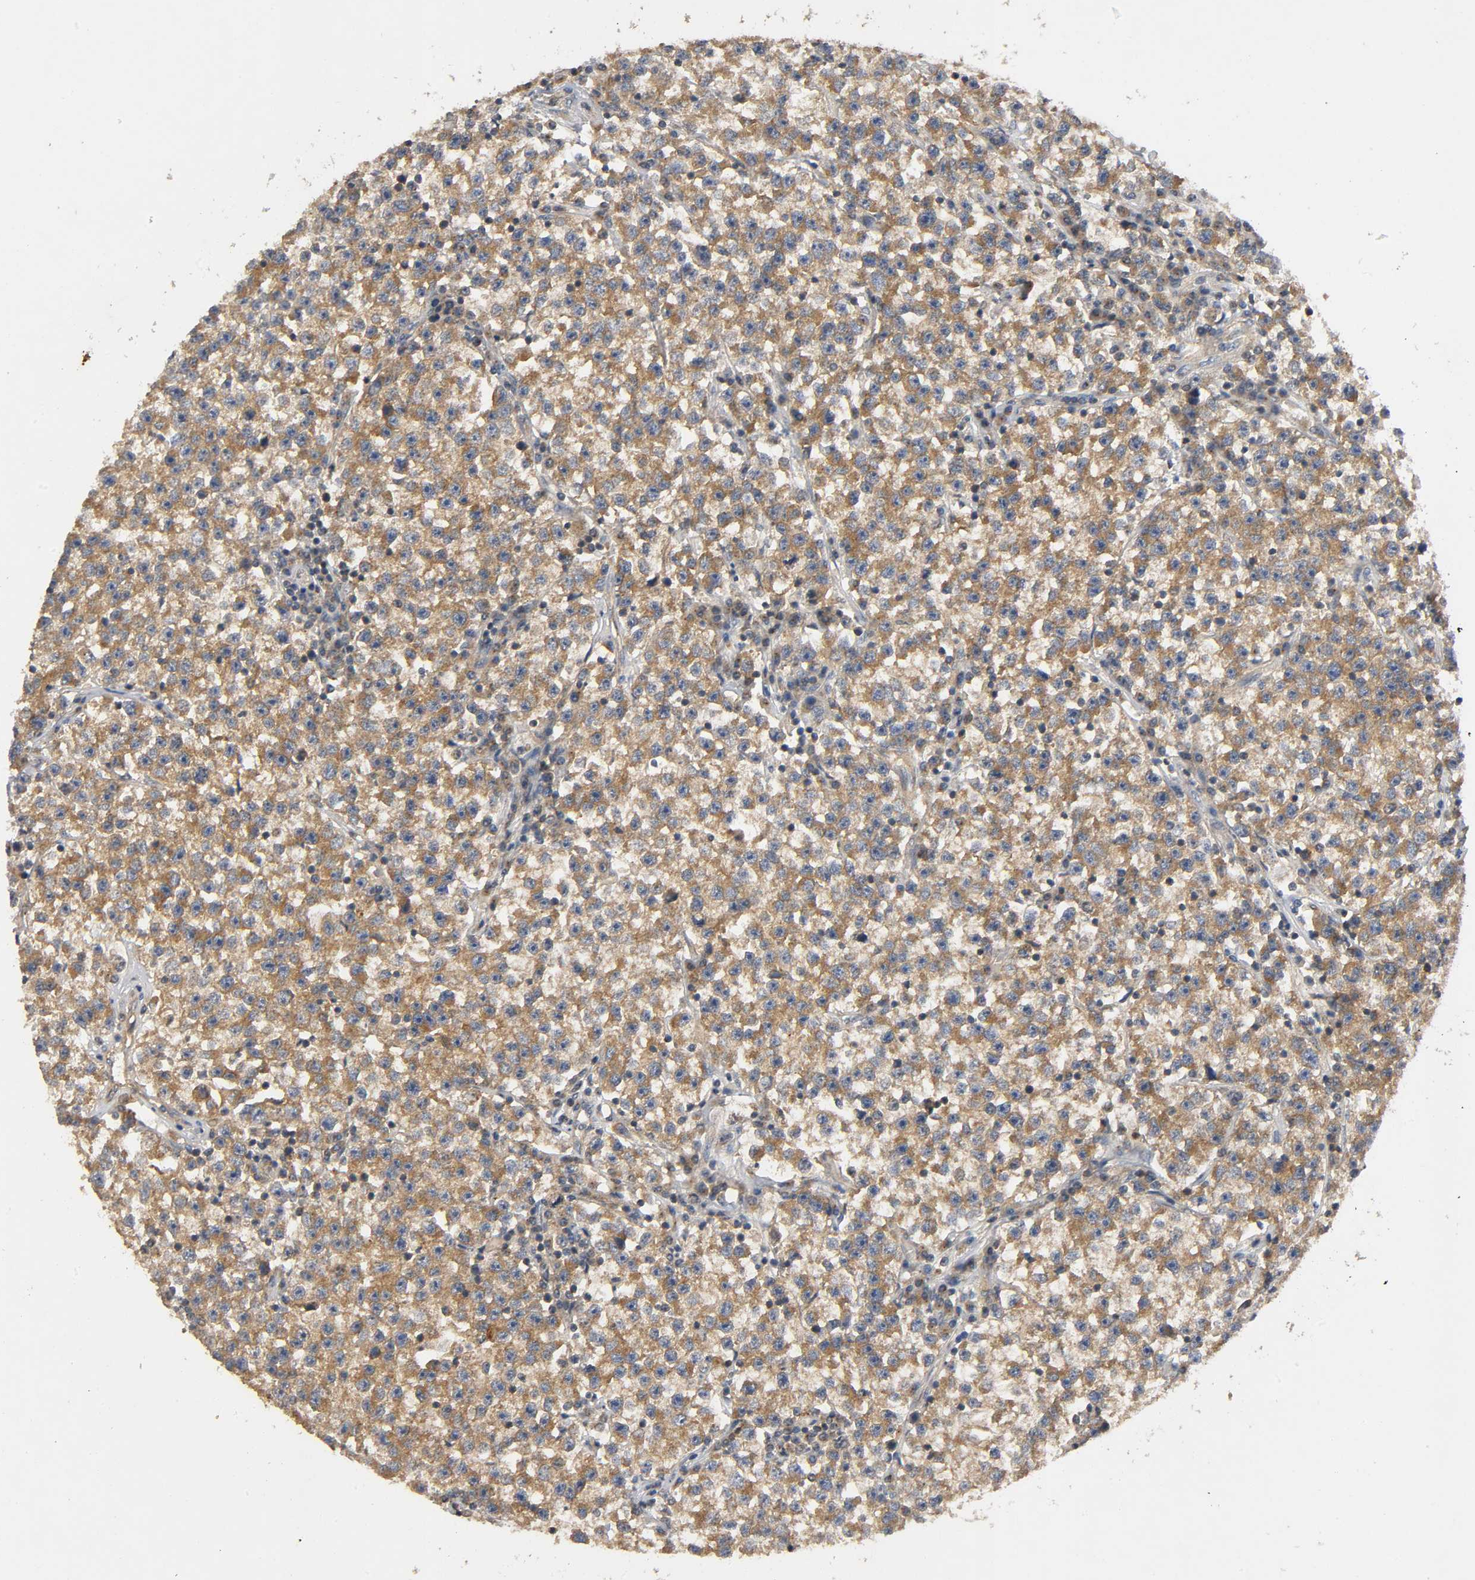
{"staining": {"intensity": "moderate", "quantity": ">75%", "location": "cytoplasmic/membranous"}, "tissue": "testis cancer", "cell_type": "Tumor cells", "image_type": "cancer", "snomed": [{"axis": "morphology", "description": "Seminoma, NOS"}, {"axis": "topography", "description": "Testis"}], "caption": "DAB immunohistochemical staining of testis cancer (seminoma) displays moderate cytoplasmic/membranous protein expression in approximately >75% of tumor cells. (IHC, brightfield microscopy, high magnification).", "gene": "IKBKB", "patient": {"sex": "male", "age": 22}}